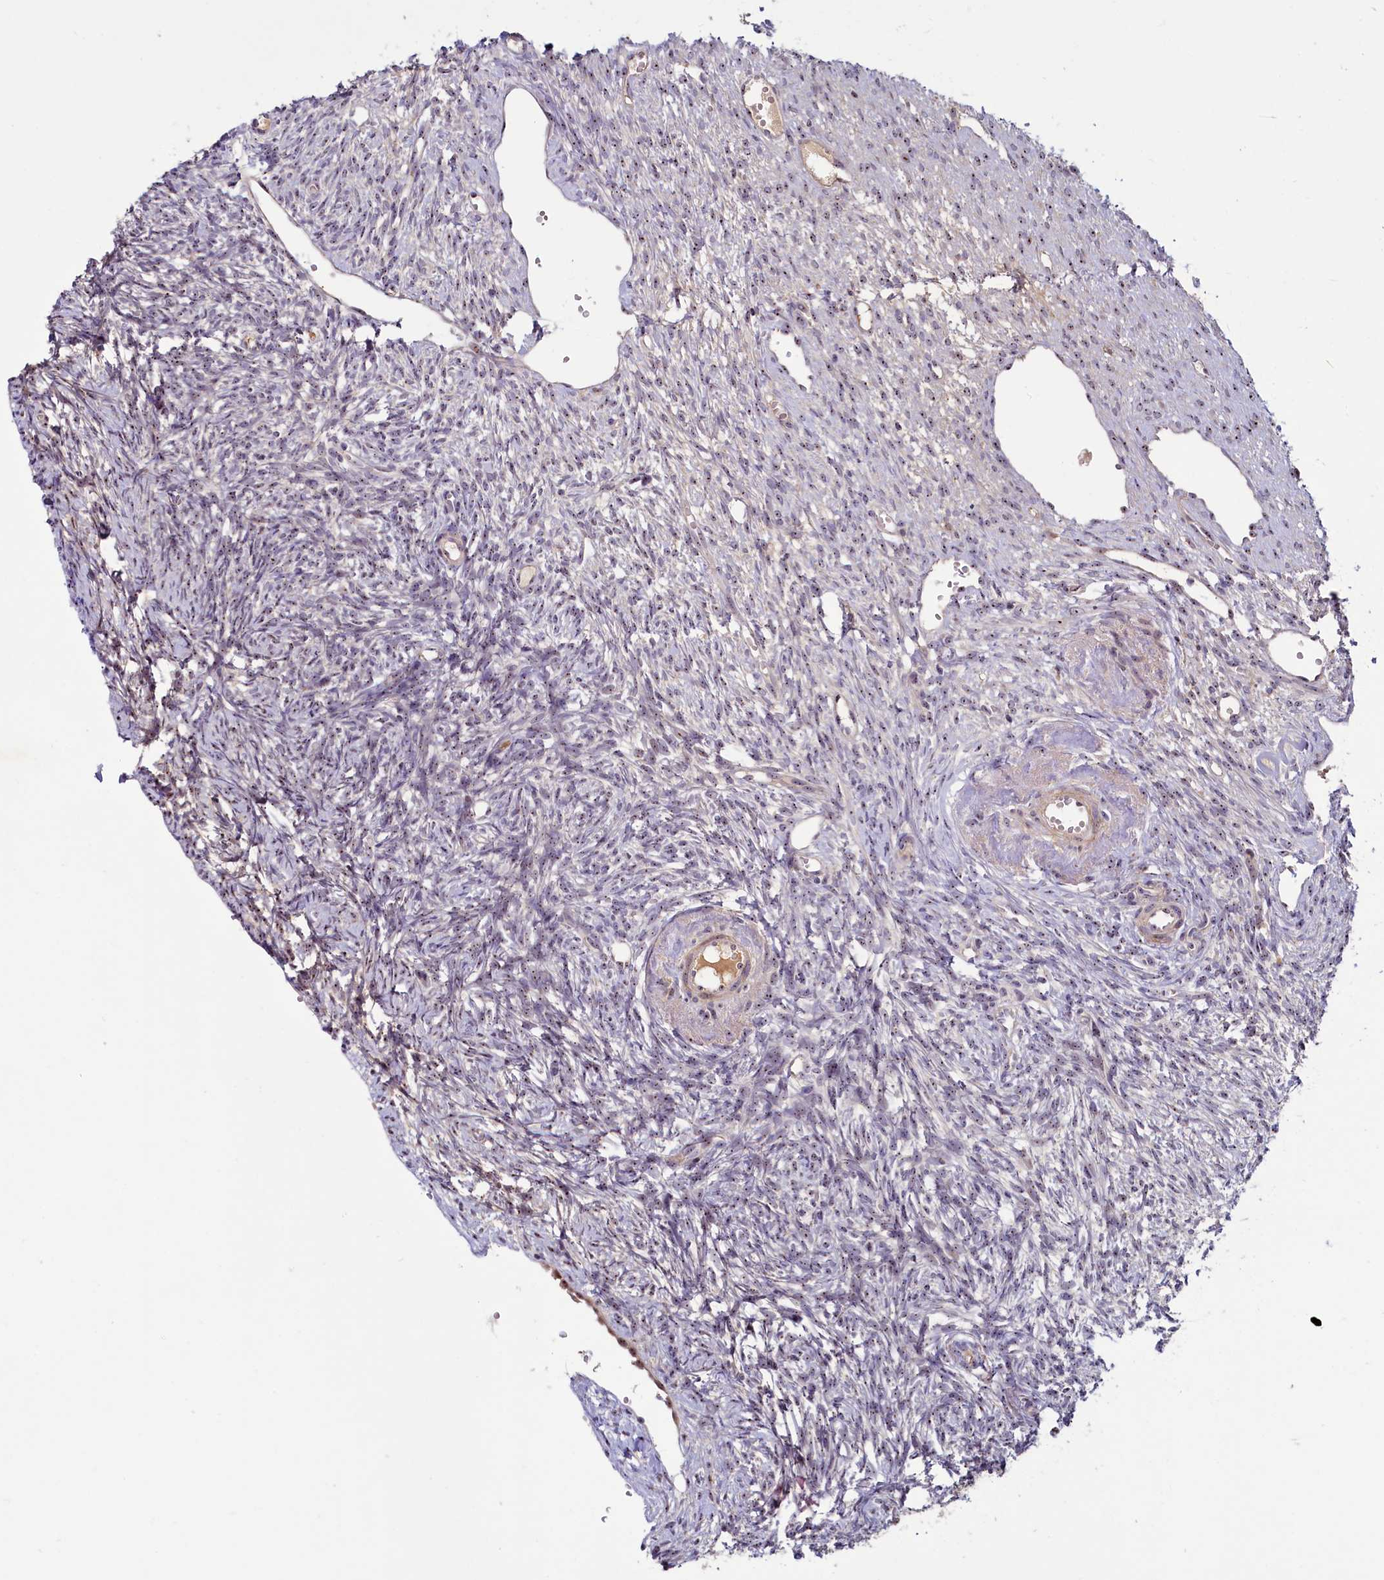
{"staining": {"intensity": "weak", "quantity": ">75%", "location": "nuclear"}, "tissue": "ovary", "cell_type": "Ovarian stroma cells", "image_type": "normal", "snomed": [{"axis": "morphology", "description": "Normal tissue, NOS"}, {"axis": "topography", "description": "Ovary"}], "caption": "The photomicrograph reveals a brown stain indicating the presence of a protein in the nuclear of ovarian stroma cells in ovary.", "gene": "TCOF1", "patient": {"sex": "female", "age": 51}}